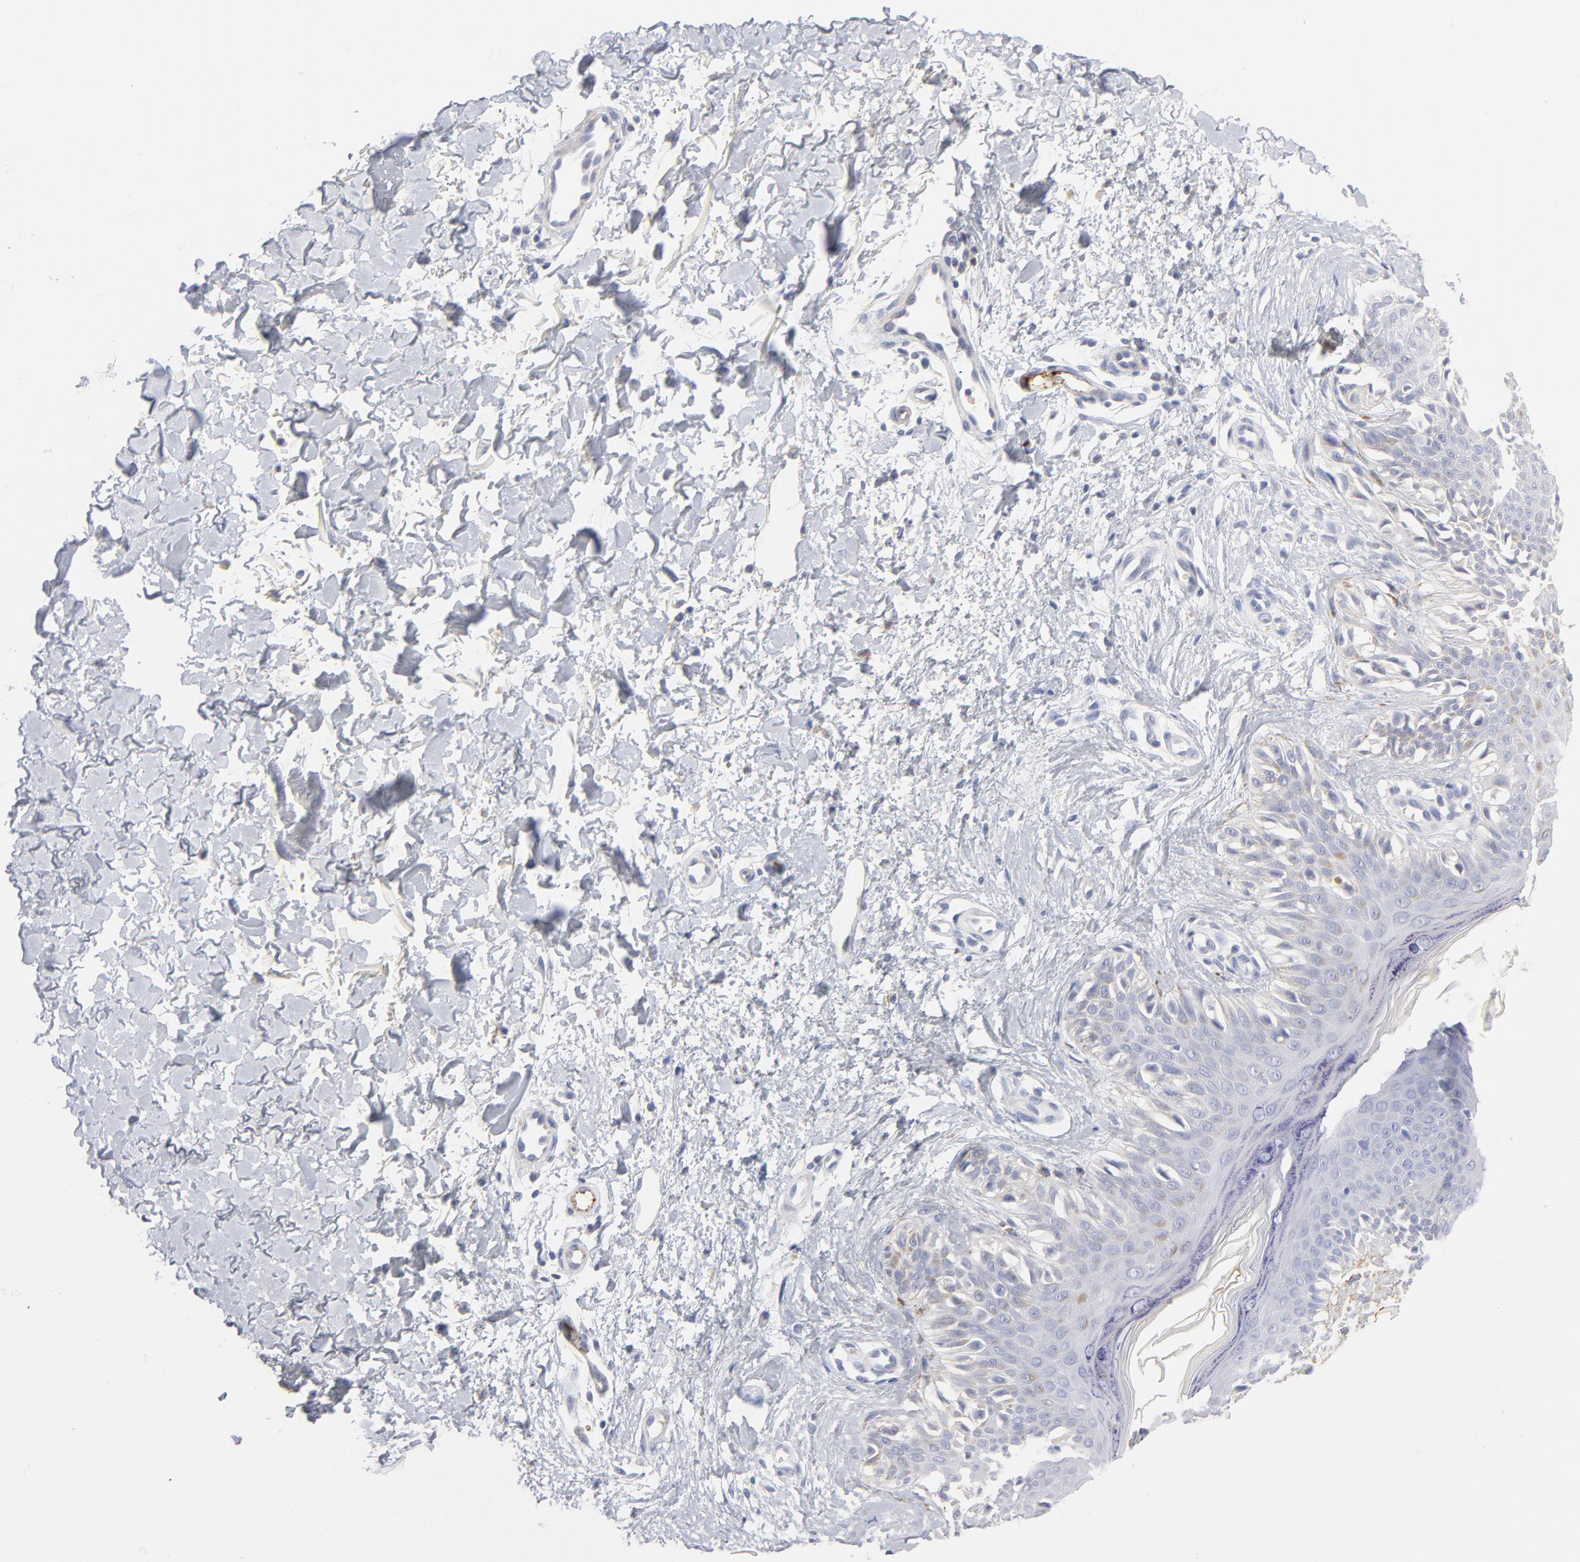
{"staining": {"intensity": "negative", "quantity": "none", "location": "none"}, "tissue": "melanoma", "cell_type": "Tumor cells", "image_type": "cancer", "snomed": [{"axis": "morphology", "description": "Normal tissue, NOS"}, {"axis": "morphology", "description": "Malignant melanoma, NOS"}, {"axis": "topography", "description": "Skin"}], "caption": "Immunohistochemical staining of human malignant melanoma shows no significant positivity in tumor cells. Brightfield microscopy of immunohistochemistry stained with DAB (3,3'-diaminobenzidine) (brown) and hematoxylin (blue), captured at high magnification.", "gene": "PLAT", "patient": {"sex": "male", "age": 83}}